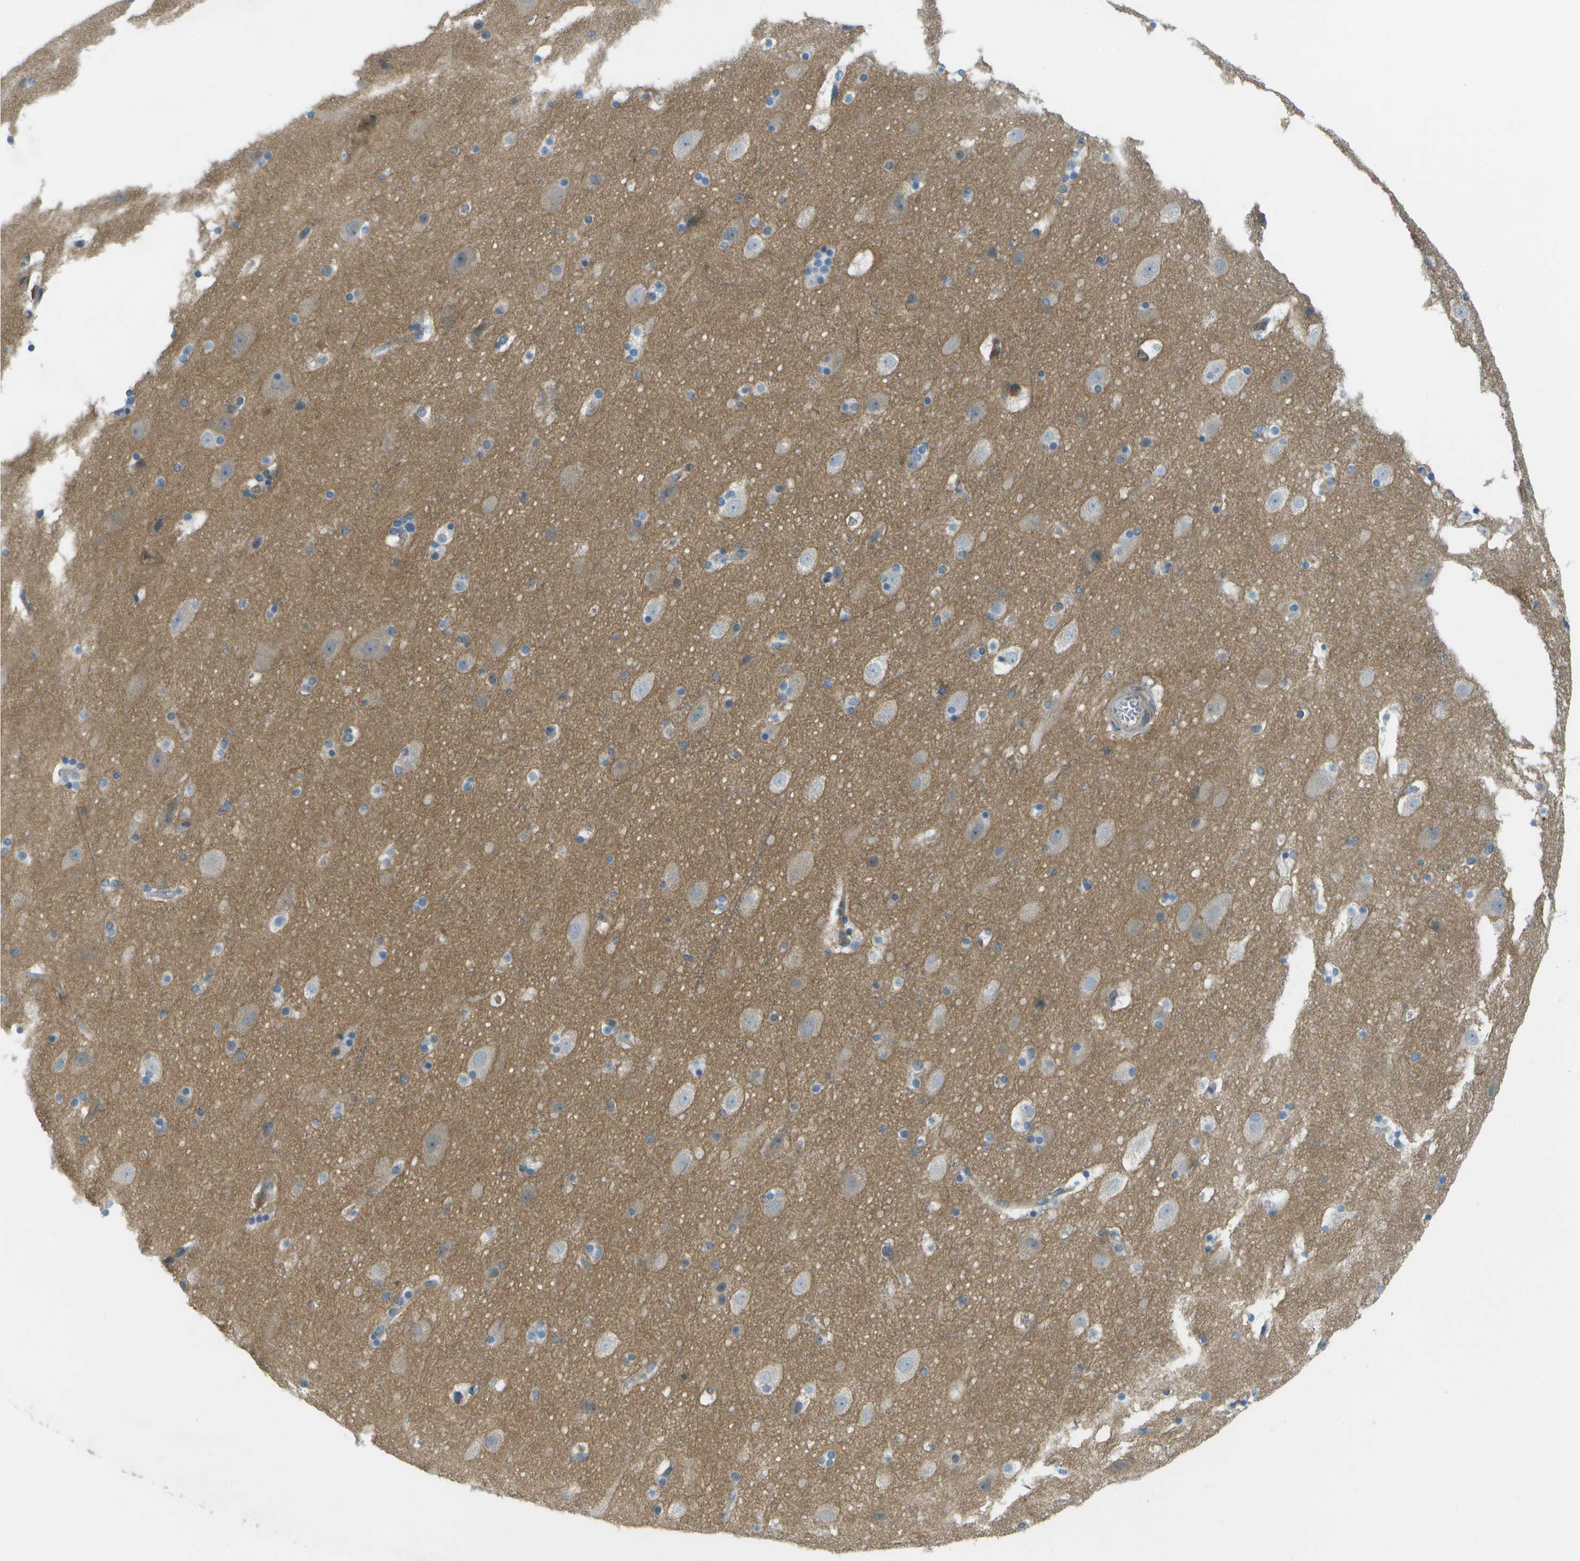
{"staining": {"intensity": "weak", "quantity": ">75%", "location": "cytoplasmic/membranous"}, "tissue": "cerebral cortex", "cell_type": "Endothelial cells", "image_type": "normal", "snomed": [{"axis": "morphology", "description": "Normal tissue, NOS"}, {"axis": "topography", "description": "Cerebral cortex"}], "caption": "The micrograph reveals staining of unremarkable cerebral cortex, revealing weak cytoplasmic/membranous protein positivity (brown color) within endothelial cells.", "gene": "WNK2", "patient": {"sex": "male", "age": 45}}